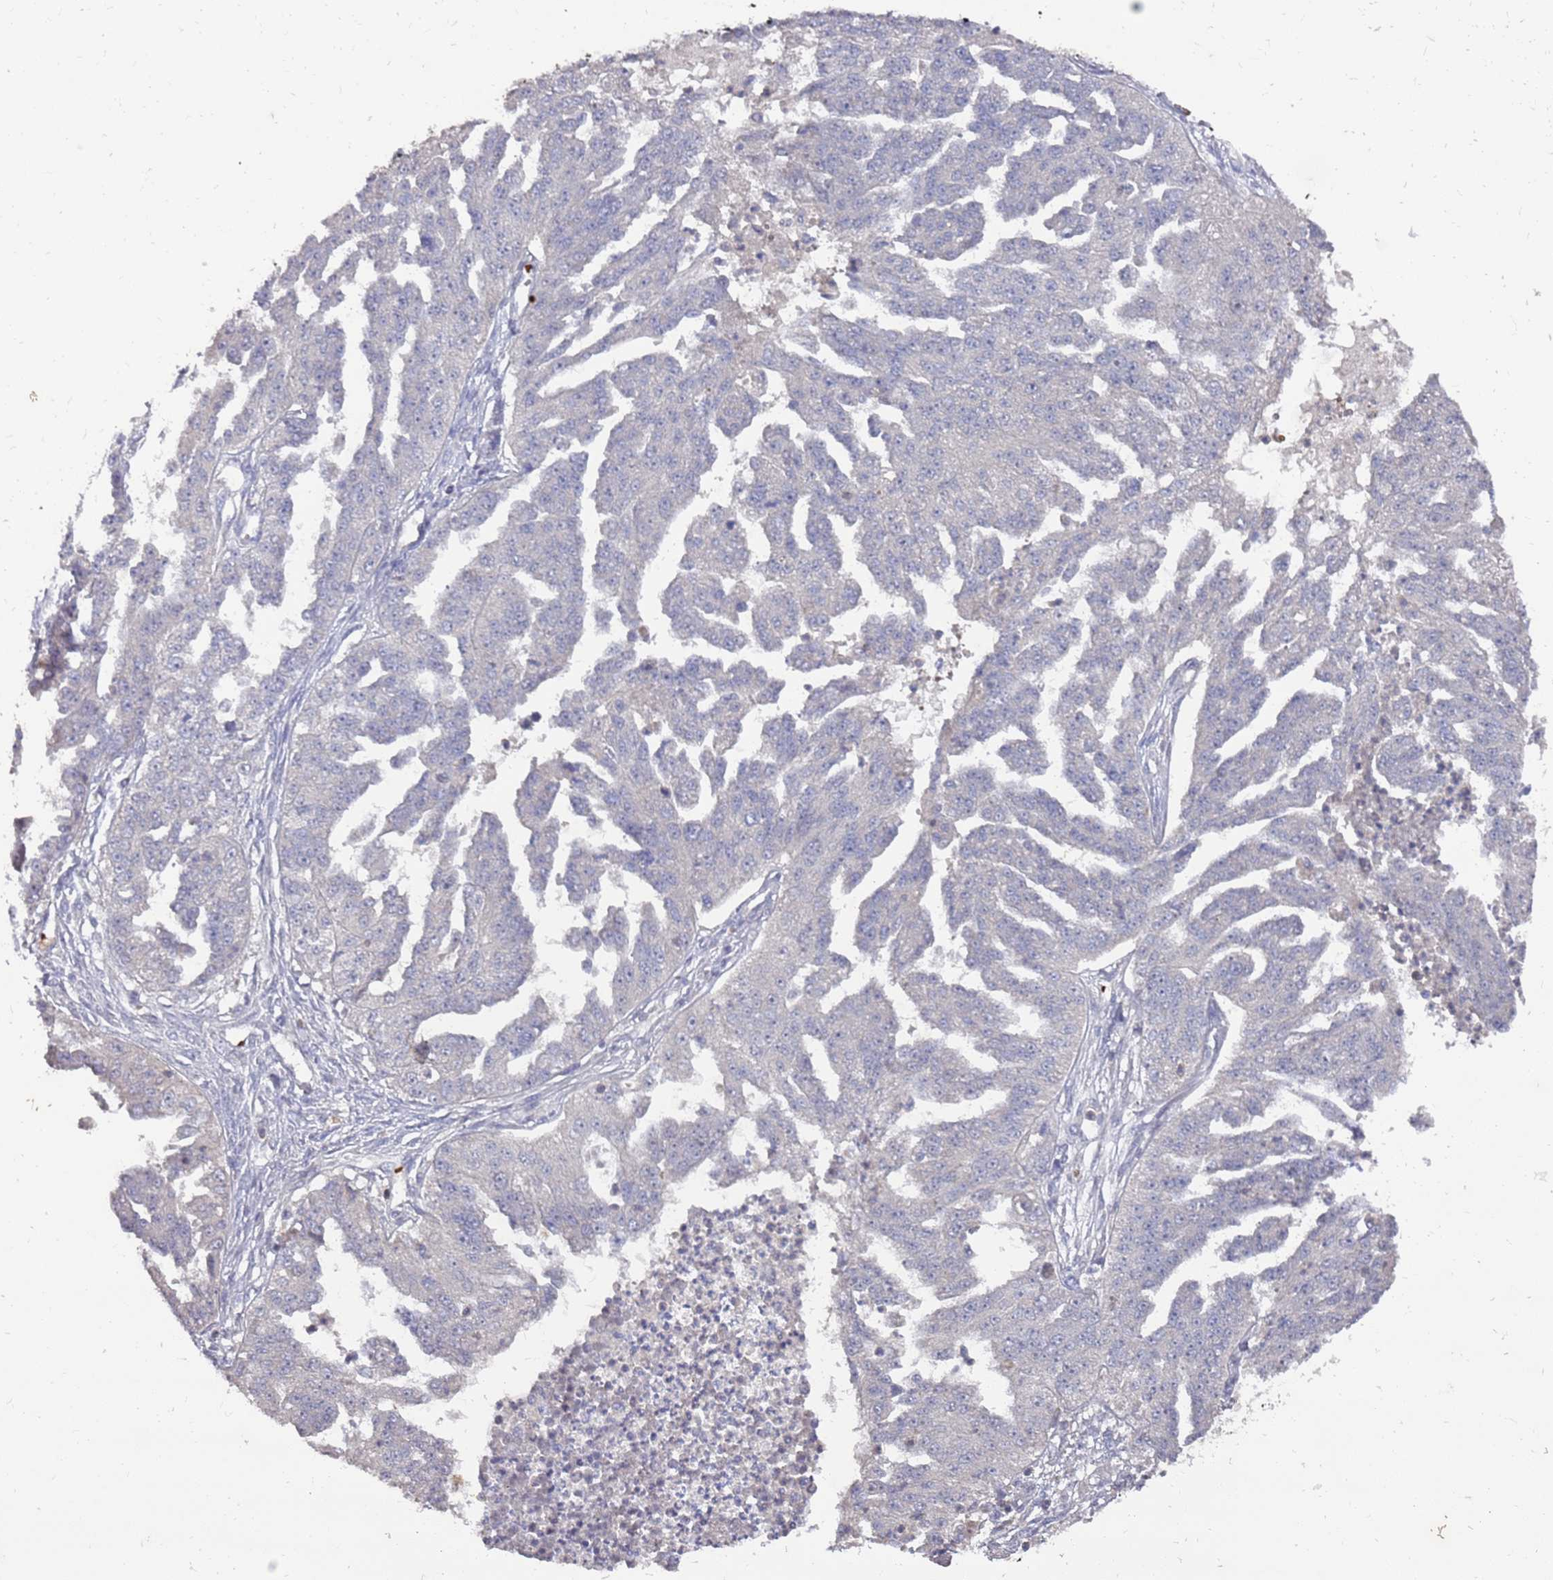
{"staining": {"intensity": "negative", "quantity": "none", "location": "none"}, "tissue": "ovarian cancer", "cell_type": "Tumor cells", "image_type": "cancer", "snomed": [{"axis": "morphology", "description": "Cystadenocarcinoma, serous, NOS"}, {"axis": "topography", "description": "Ovary"}], "caption": "Tumor cells are negative for protein expression in human ovarian cancer (serous cystadenocarcinoma).", "gene": "LACC1", "patient": {"sex": "female", "age": 58}}